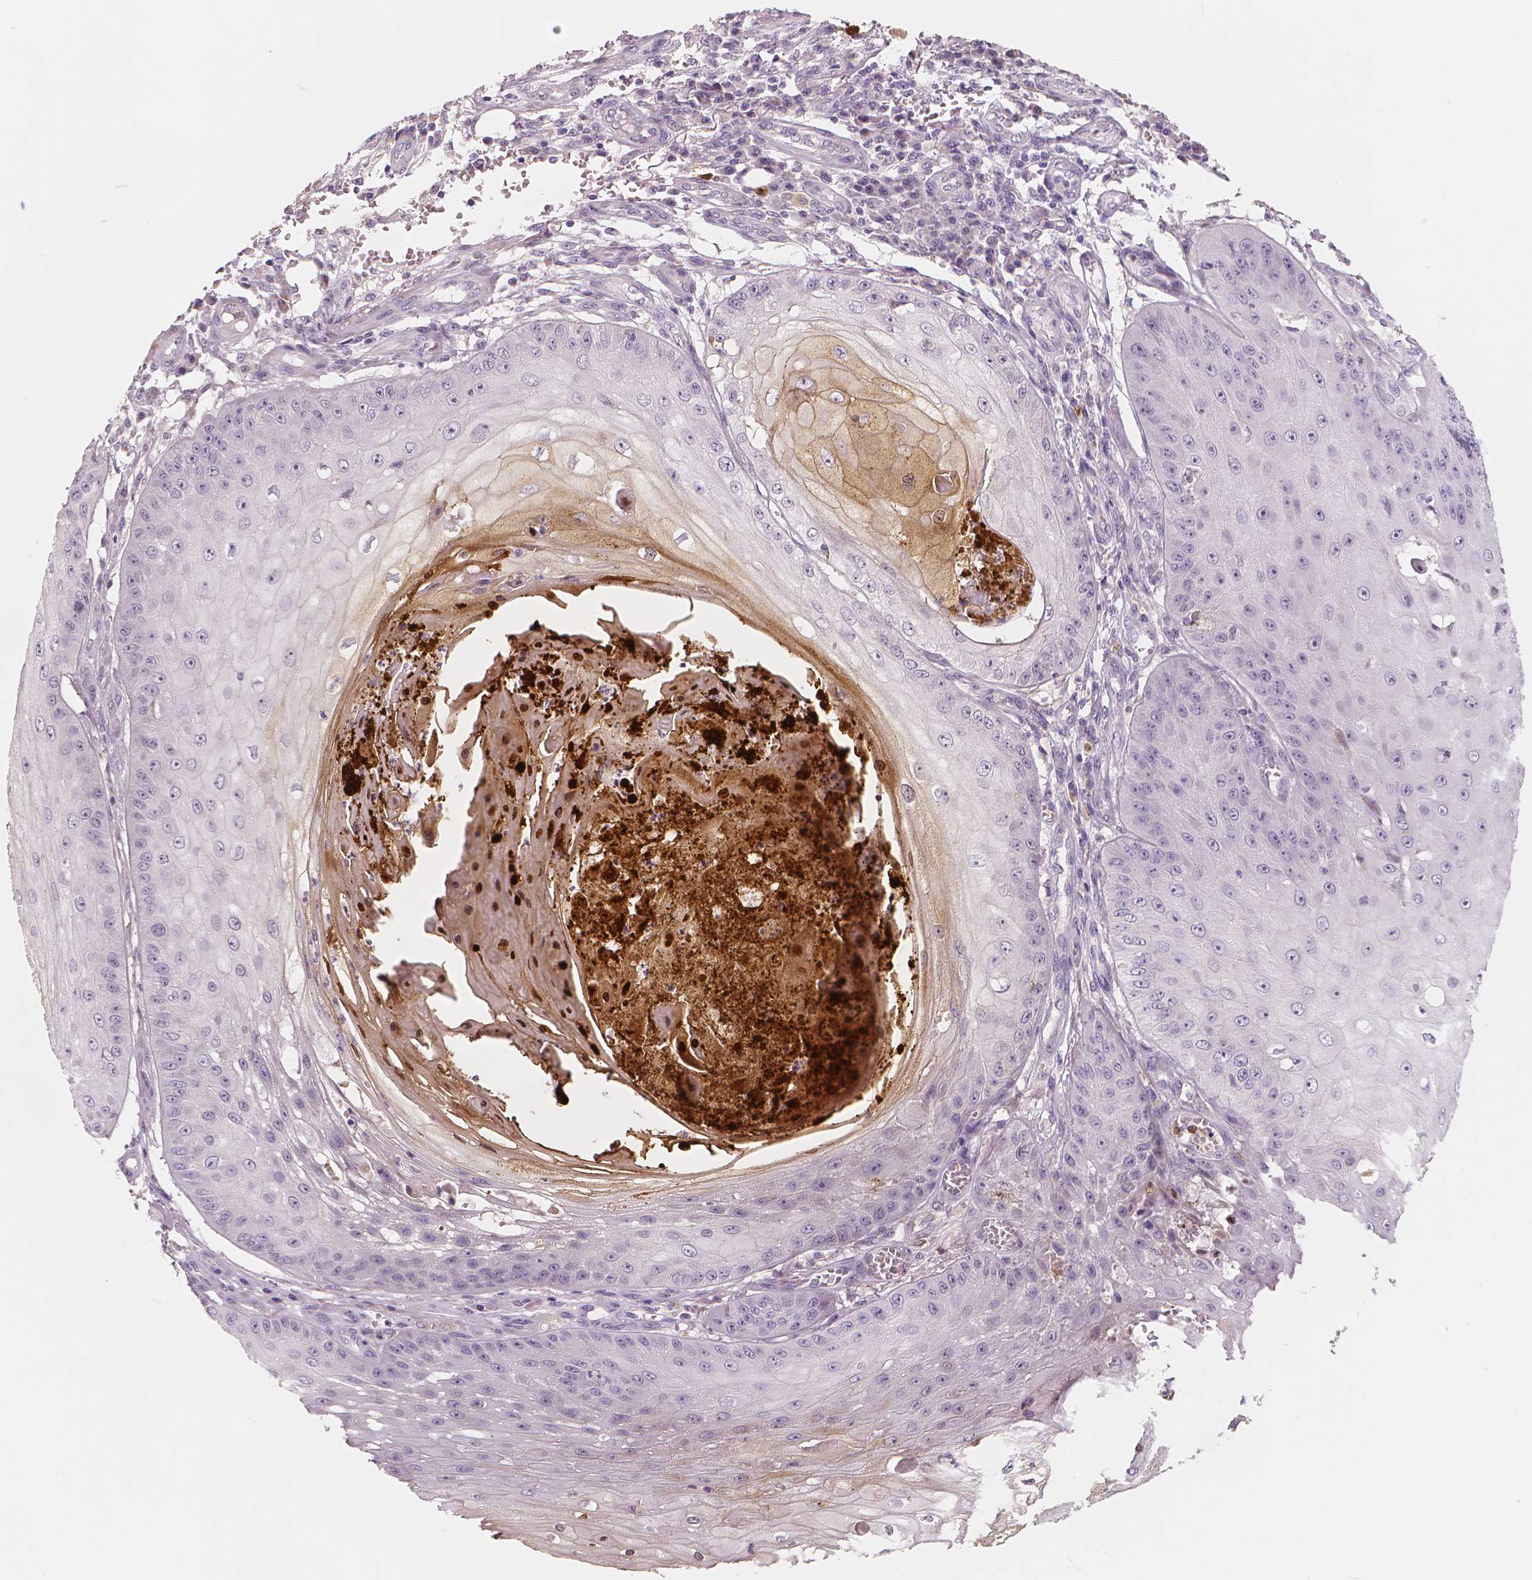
{"staining": {"intensity": "moderate", "quantity": "<25%", "location": "cytoplasmic/membranous"}, "tissue": "skin cancer", "cell_type": "Tumor cells", "image_type": "cancer", "snomed": [{"axis": "morphology", "description": "Squamous cell carcinoma, NOS"}, {"axis": "topography", "description": "Skin"}], "caption": "Skin squamous cell carcinoma stained with DAB immunohistochemistry reveals low levels of moderate cytoplasmic/membranous staining in approximately <25% of tumor cells. (Stains: DAB (3,3'-diaminobenzidine) in brown, nuclei in blue, Microscopy: brightfield microscopy at high magnification).", "gene": "RNASE7", "patient": {"sex": "male", "age": 70}}